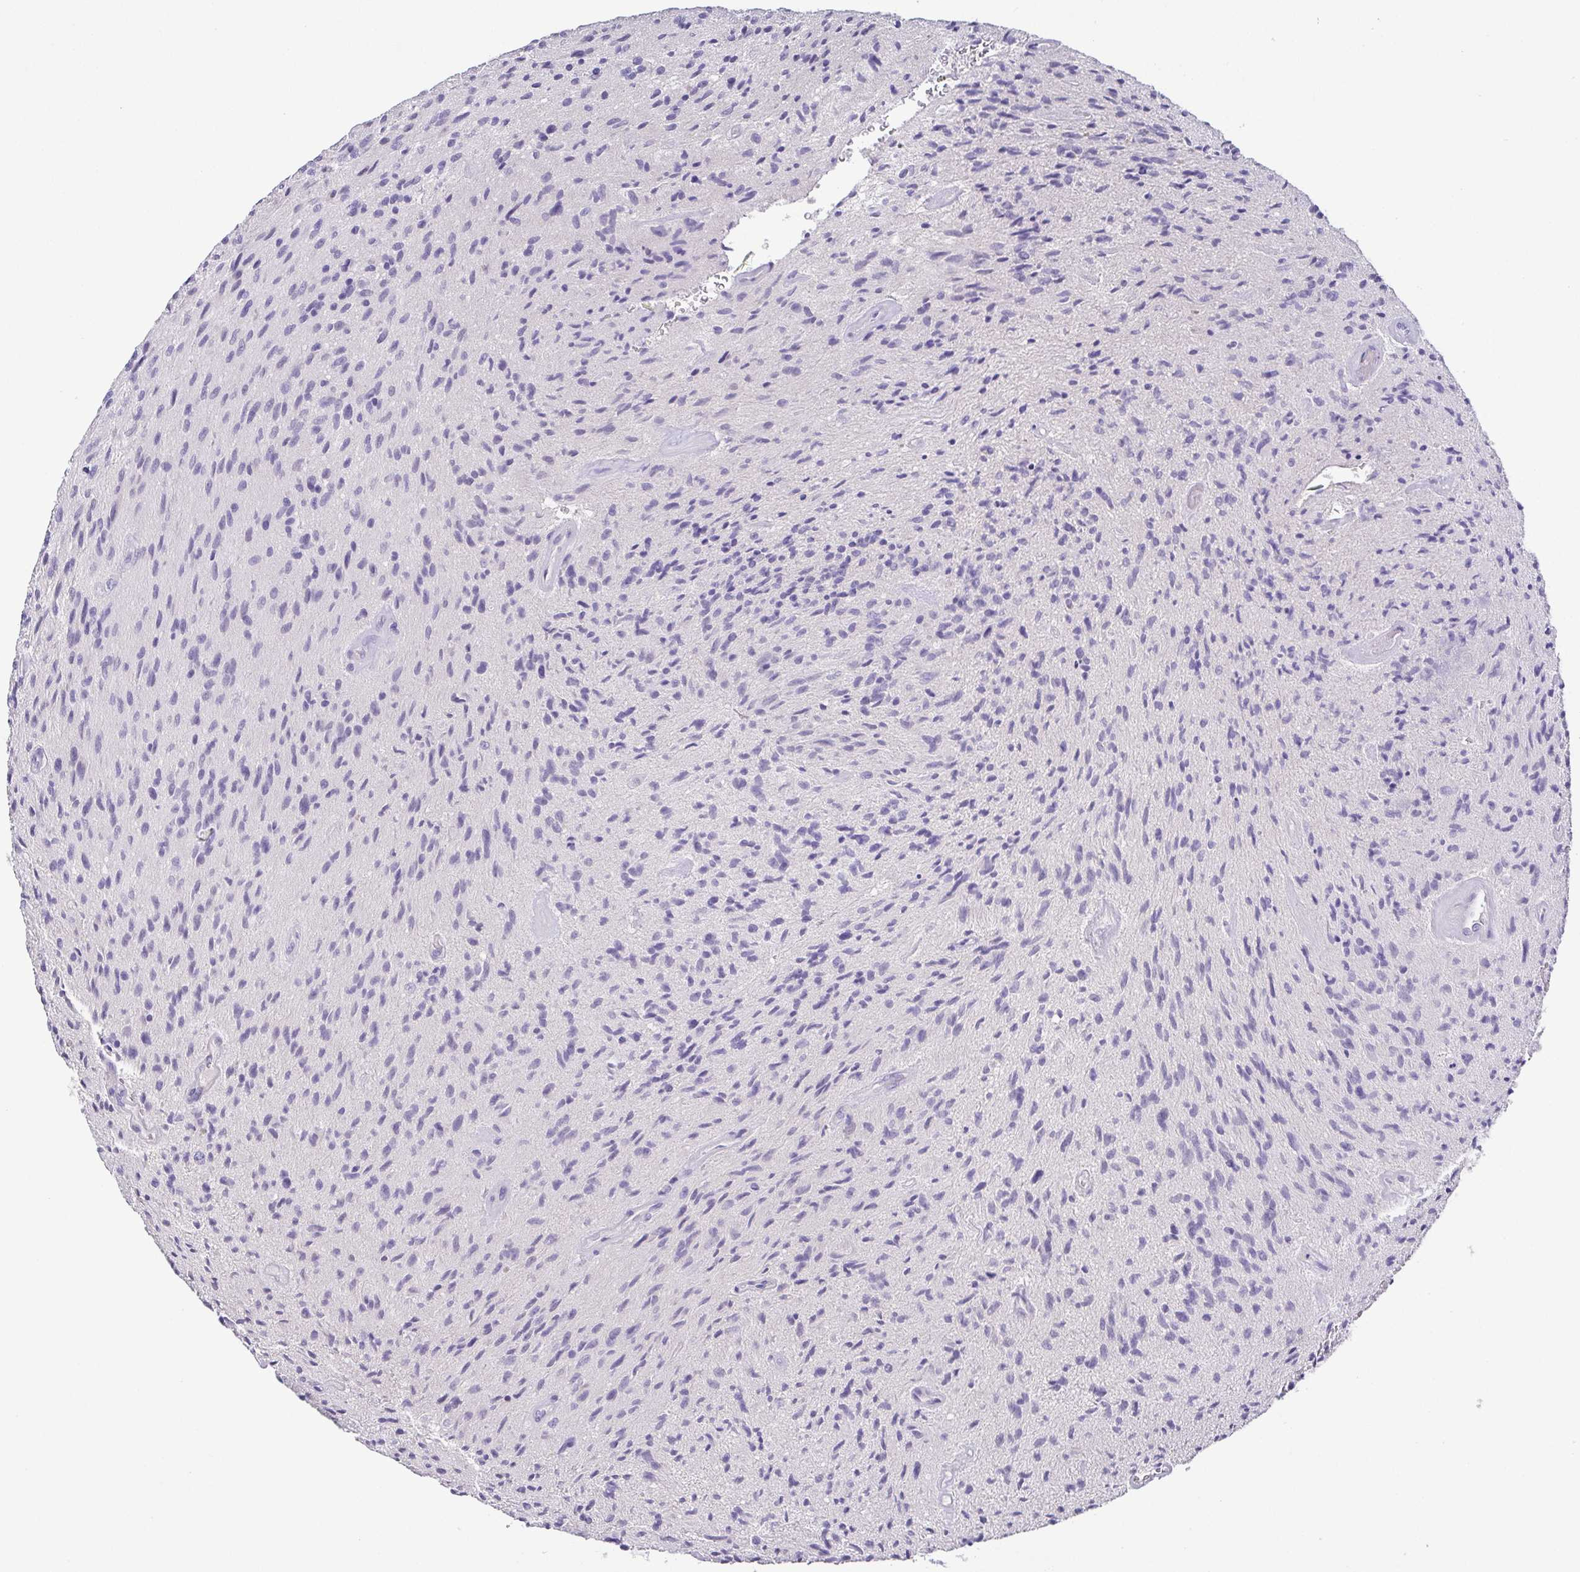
{"staining": {"intensity": "negative", "quantity": "none", "location": "none"}, "tissue": "glioma", "cell_type": "Tumor cells", "image_type": "cancer", "snomed": [{"axis": "morphology", "description": "Glioma, malignant, High grade"}, {"axis": "topography", "description": "Brain"}], "caption": "A high-resolution photomicrograph shows IHC staining of glioma, which exhibits no significant expression in tumor cells.", "gene": "PKDREJ", "patient": {"sex": "male", "age": 54}}